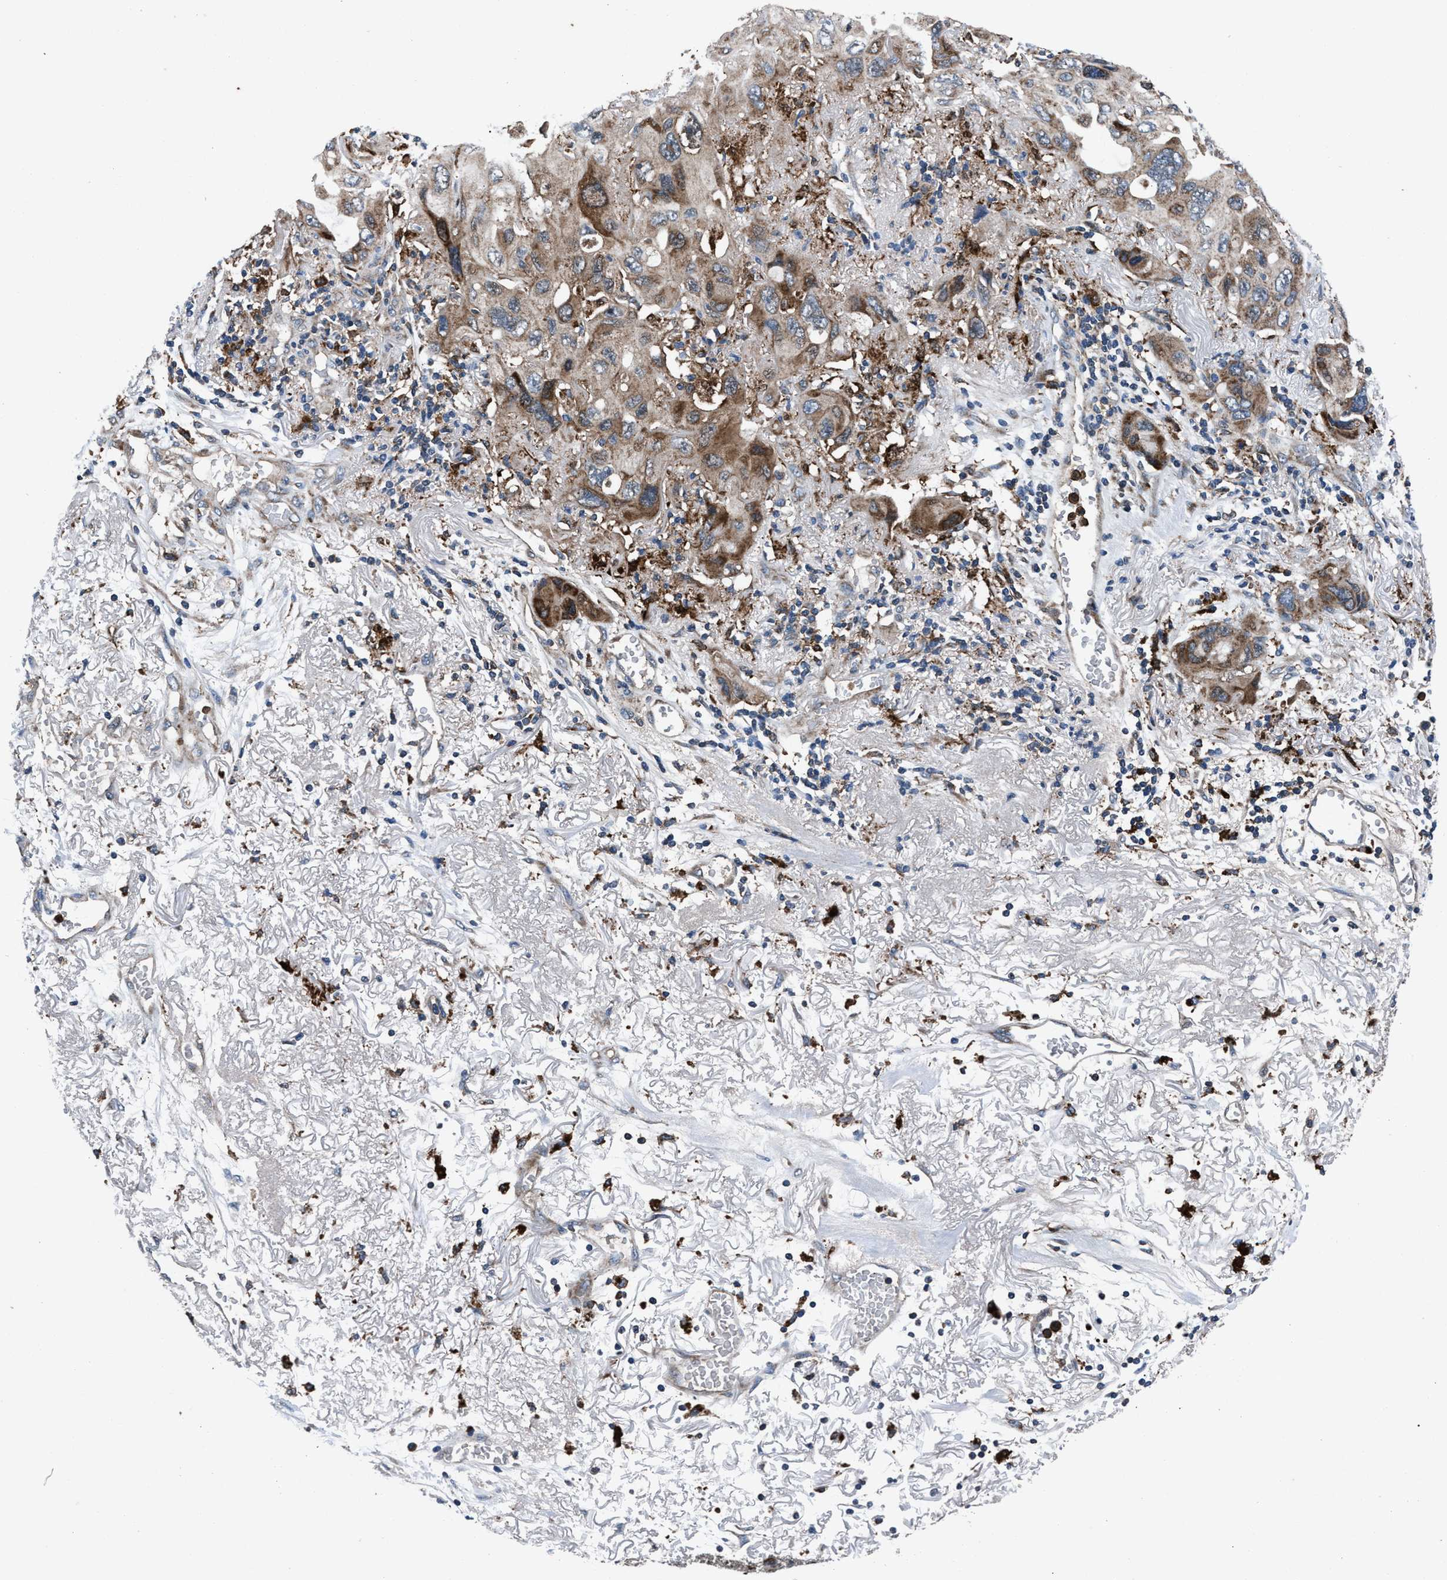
{"staining": {"intensity": "weak", "quantity": "25%-75%", "location": "cytoplasmic/membranous"}, "tissue": "lung cancer", "cell_type": "Tumor cells", "image_type": "cancer", "snomed": [{"axis": "morphology", "description": "Squamous cell carcinoma, NOS"}, {"axis": "topography", "description": "Lung"}], "caption": "Weak cytoplasmic/membranous protein expression is identified in approximately 25%-75% of tumor cells in lung cancer.", "gene": "FAM221A", "patient": {"sex": "female", "age": 73}}